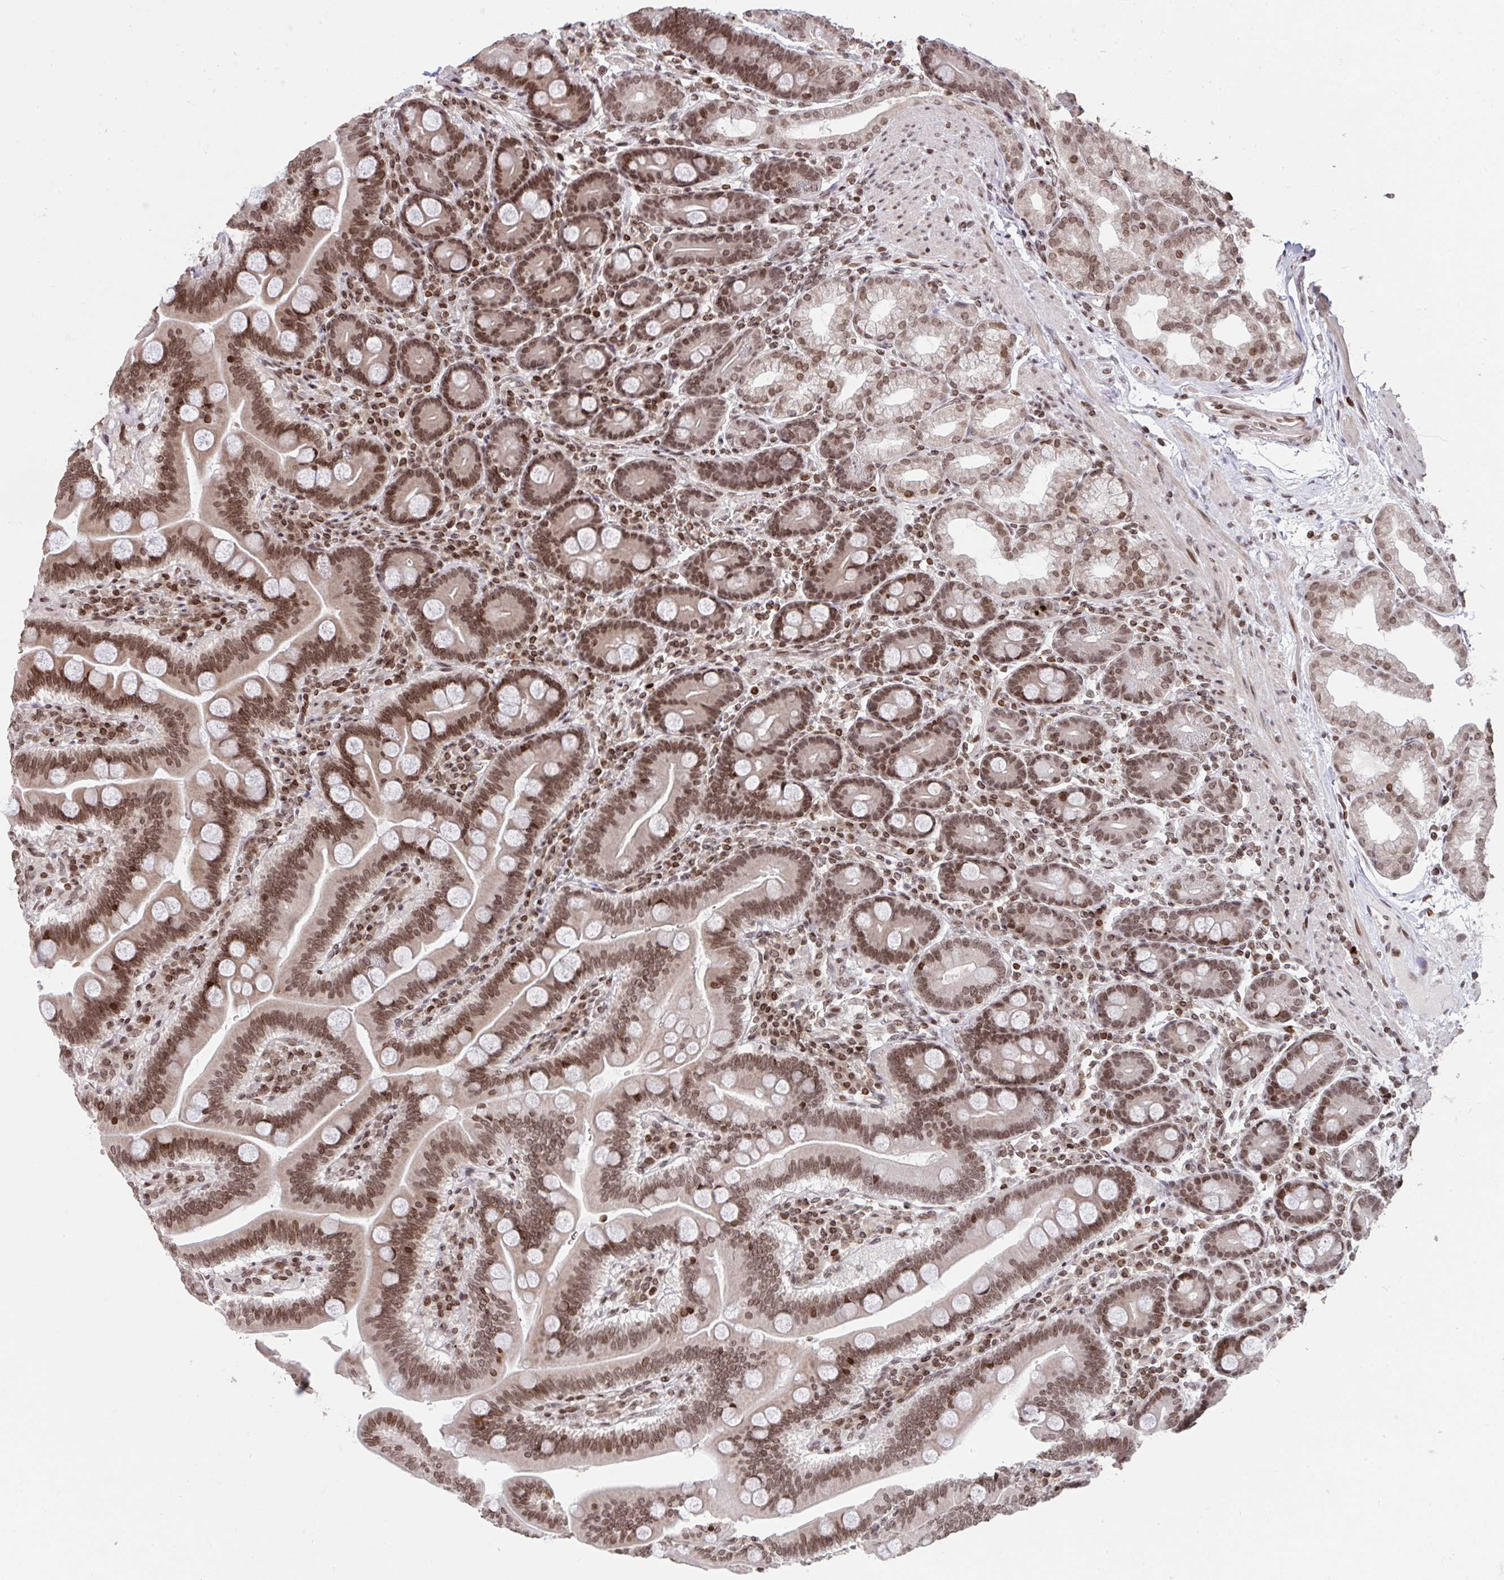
{"staining": {"intensity": "moderate", "quantity": ">75%", "location": "nuclear"}, "tissue": "duodenum", "cell_type": "Glandular cells", "image_type": "normal", "snomed": [{"axis": "morphology", "description": "Normal tissue, NOS"}, {"axis": "topography", "description": "Duodenum"}], "caption": "Immunohistochemical staining of normal human duodenum reveals >75% levels of moderate nuclear protein positivity in approximately >75% of glandular cells.", "gene": "NIP7", "patient": {"sex": "male", "age": 59}}